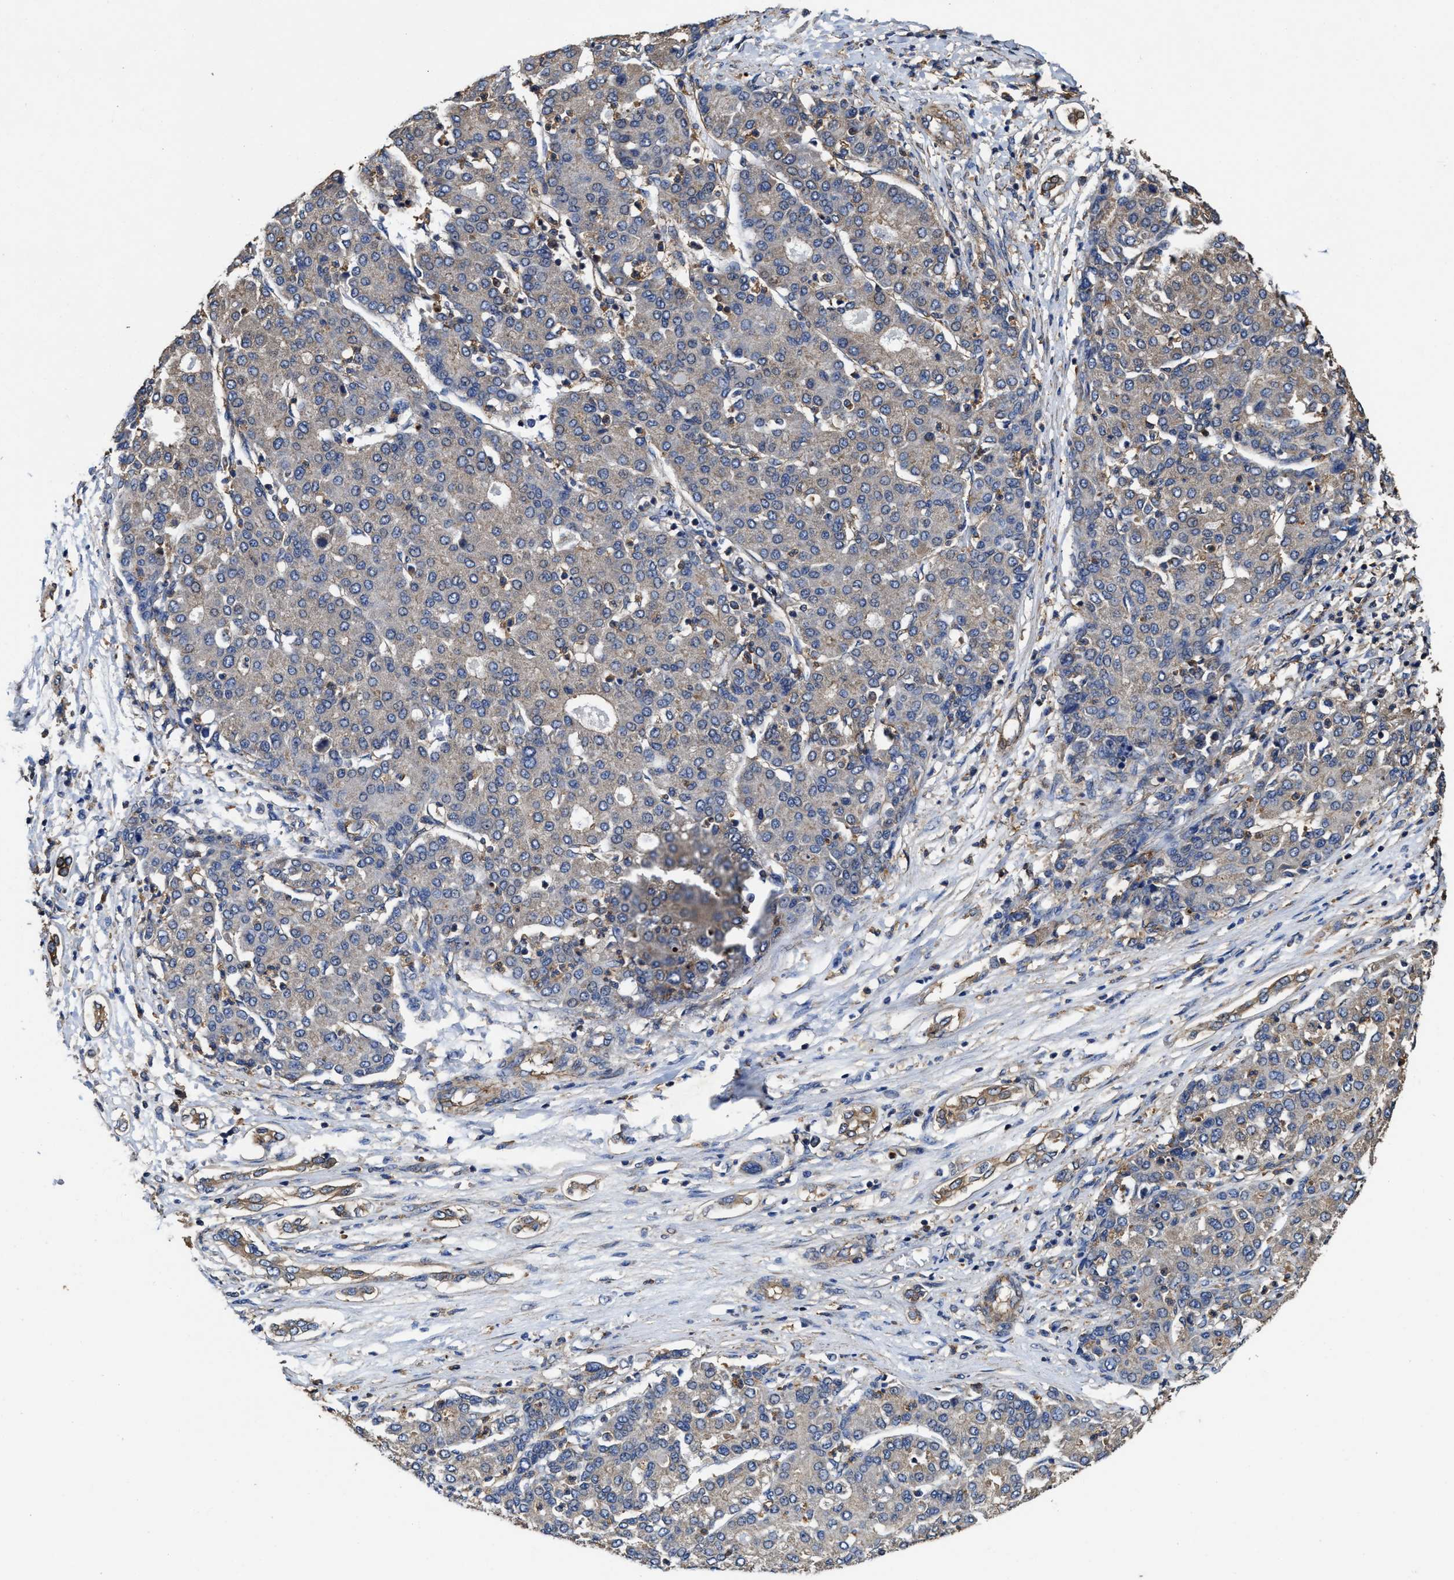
{"staining": {"intensity": "weak", "quantity": "<25%", "location": "cytoplasmic/membranous"}, "tissue": "liver cancer", "cell_type": "Tumor cells", "image_type": "cancer", "snomed": [{"axis": "morphology", "description": "Carcinoma, Hepatocellular, NOS"}, {"axis": "topography", "description": "Liver"}], "caption": "Hepatocellular carcinoma (liver) stained for a protein using IHC demonstrates no staining tumor cells.", "gene": "SFXN4", "patient": {"sex": "male", "age": 65}}